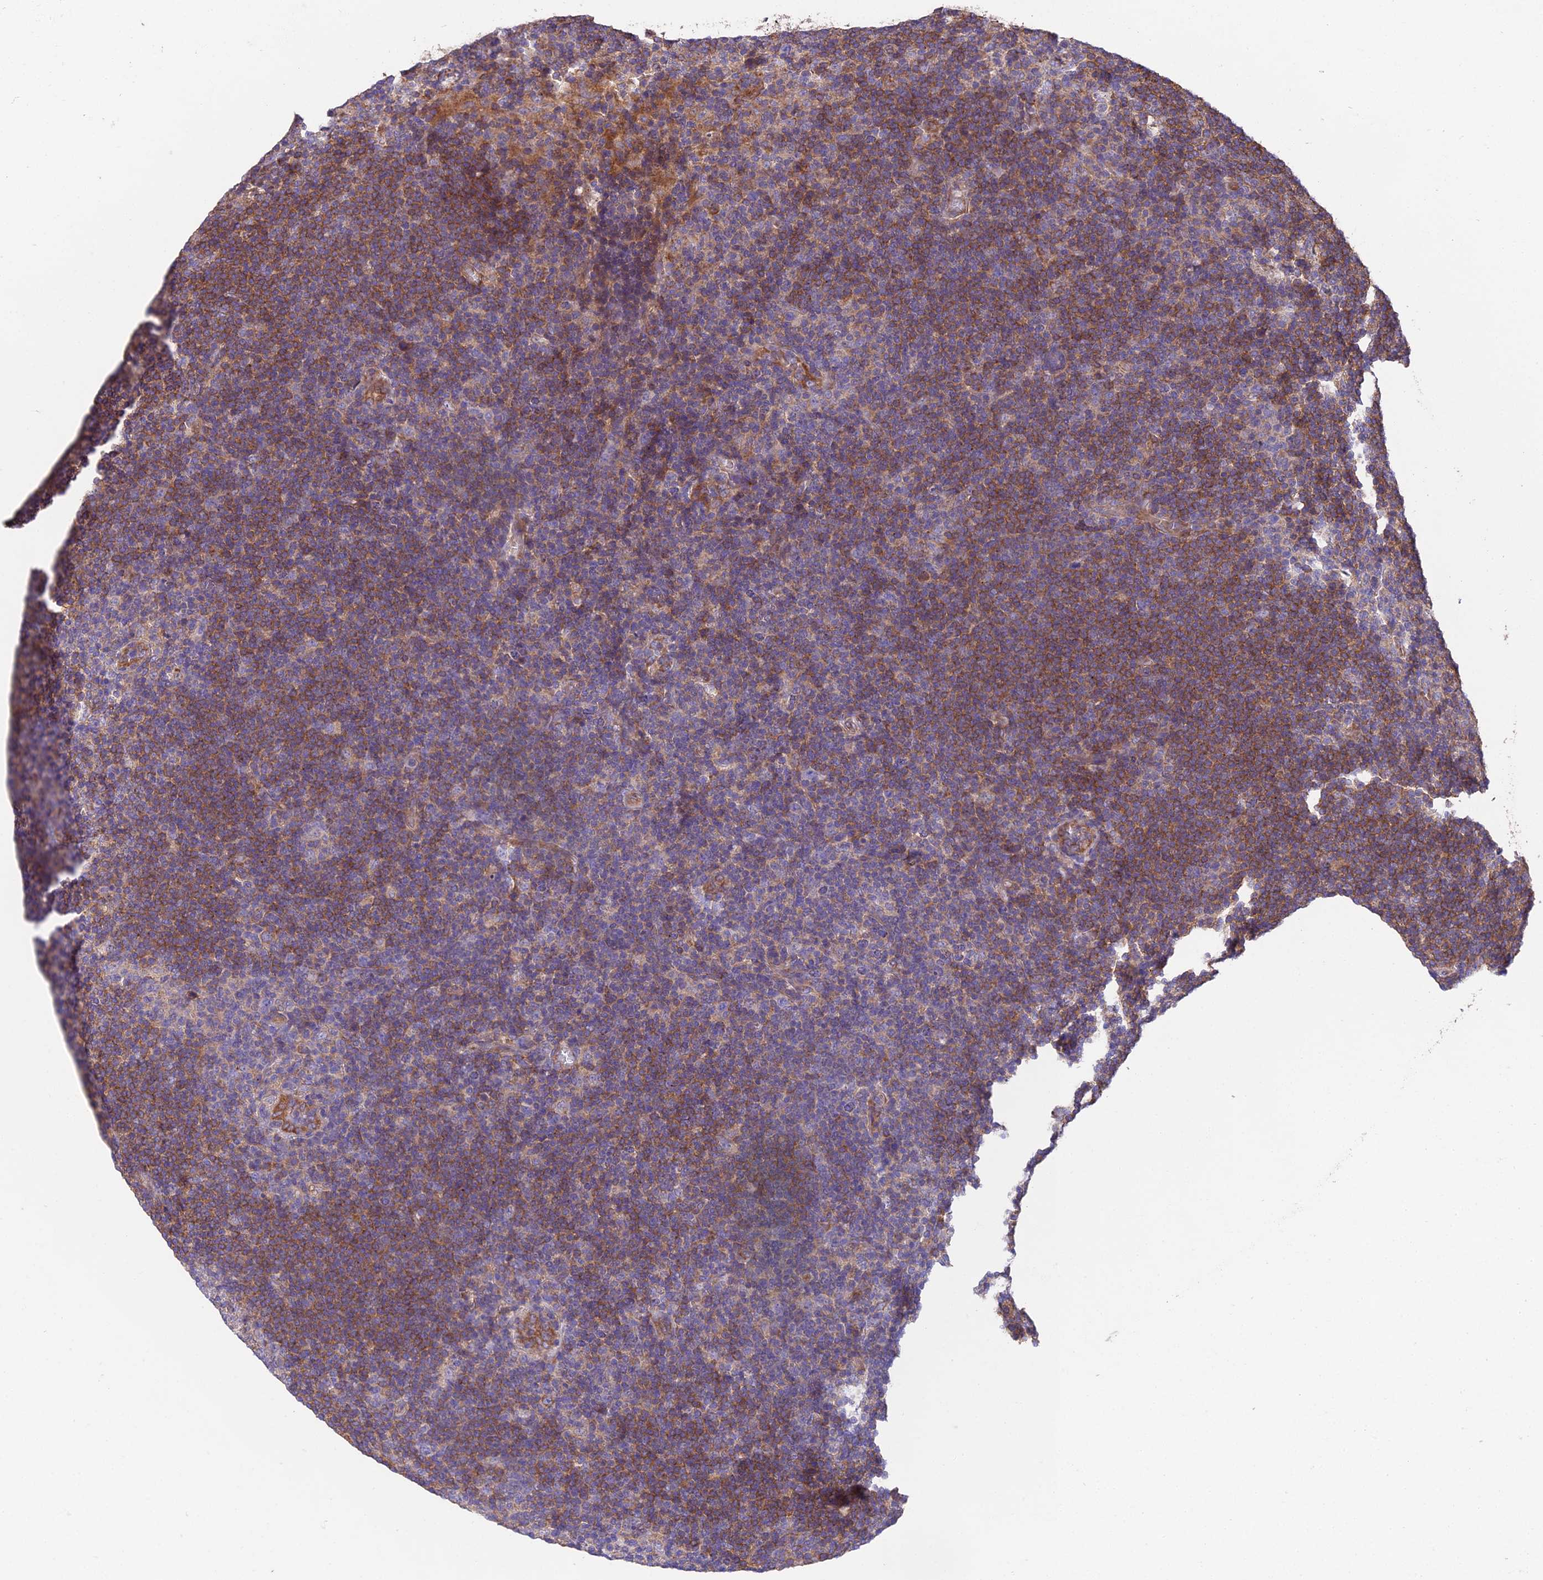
{"staining": {"intensity": "negative", "quantity": "none", "location": "none"}, "tissue": "lymphoma", "cell_type": "Tumor cells", "image_type": "cancer", "snomed": [{"axis": "morphology", "description": "Hodgkin's disease, NOS"}, {"axis": "topography", "description": "Lymph node"}], "caption": "IHC photomicrograph of human Hodgkin's disease stained for a protein (brown), which exhibits no staining in tumor cells.", "gene": "BLOC1S4", "patient": {"sex": "female", "age": 57}}